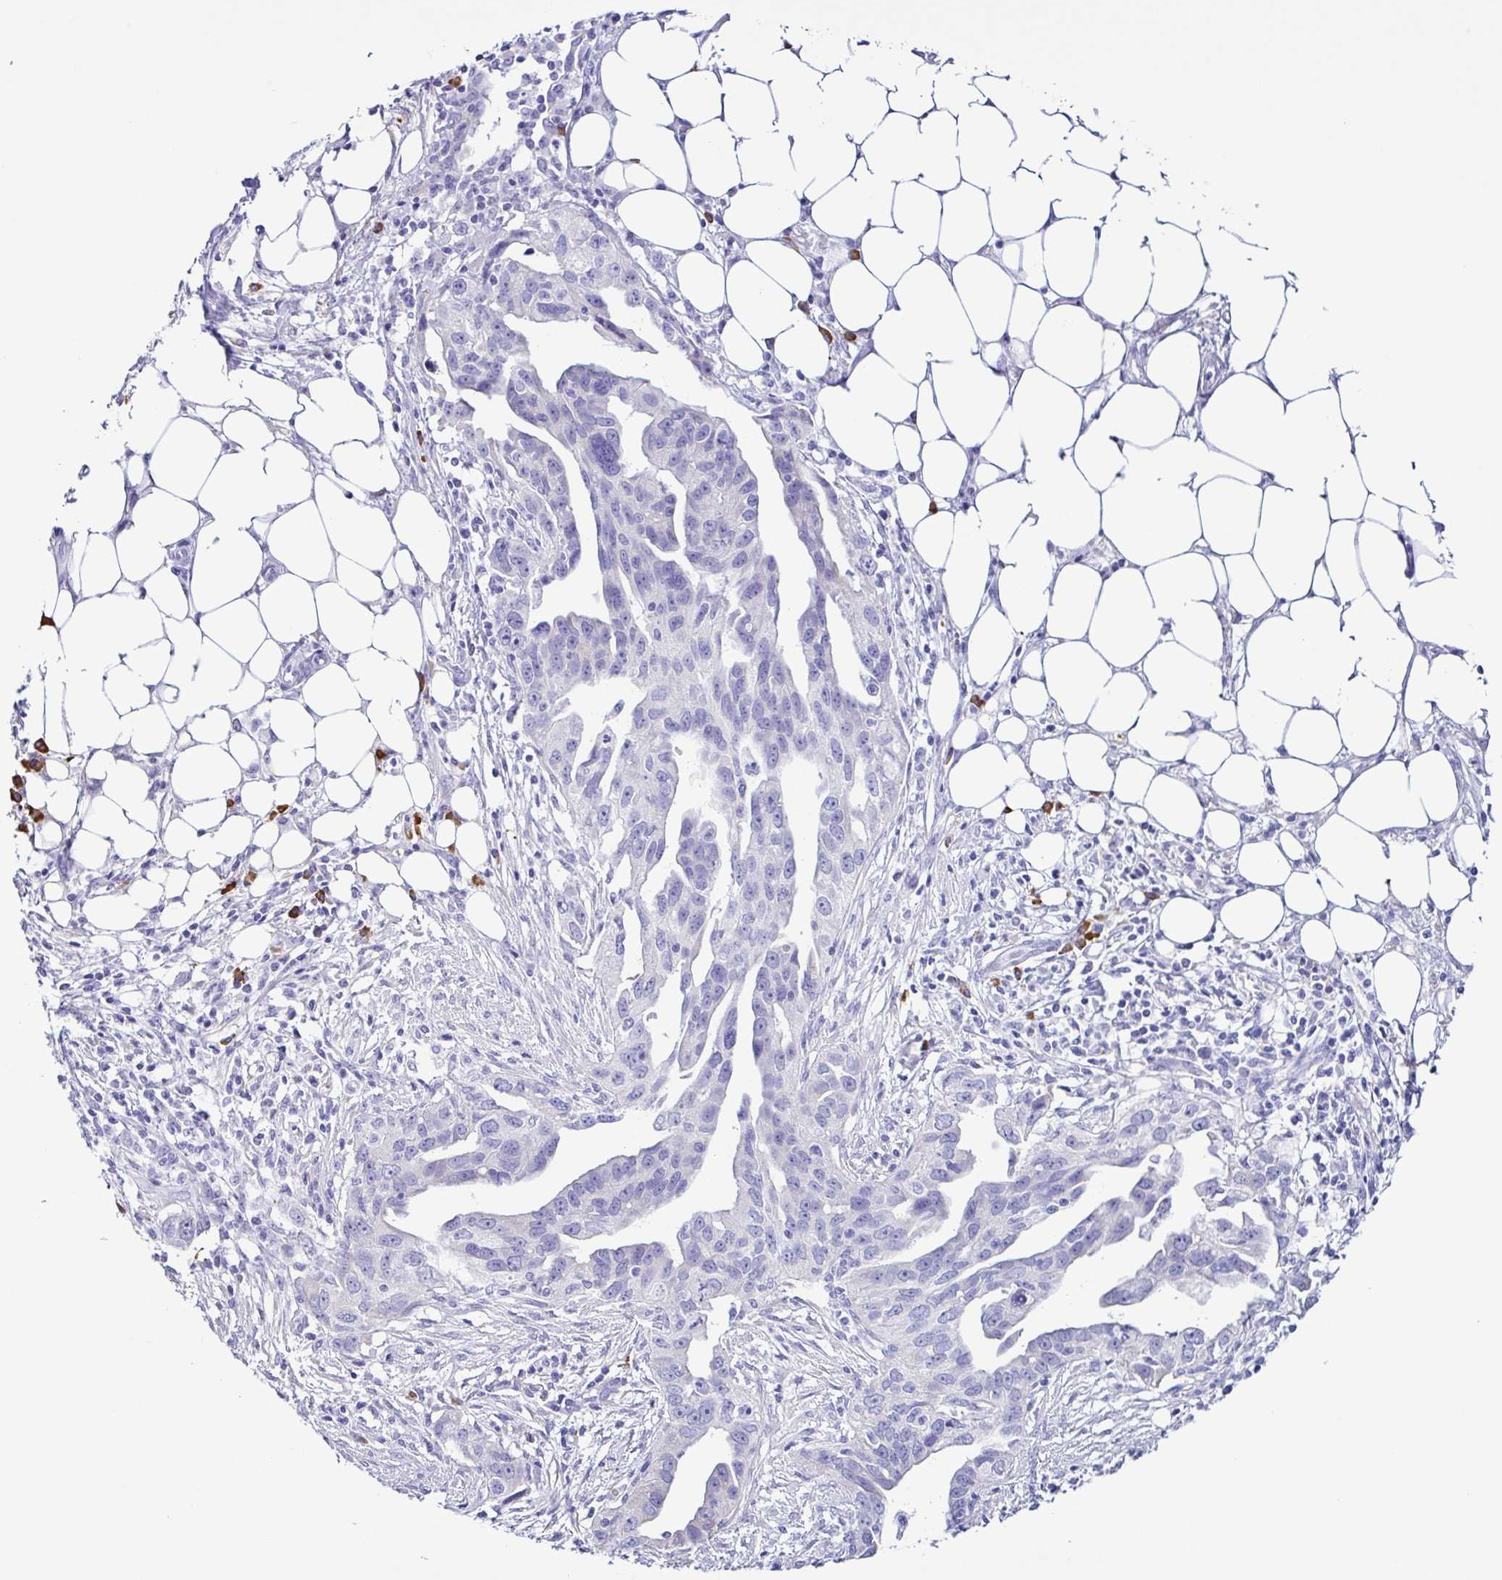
{"staining": {"intensity": "negative", "quantity": "none", "location": "none"}, "tissue": "ovarian cancer", "cell_type": "Tumor cells", "image_type": "cancer", "snomed": [{"axis": "morphology", "description": "Carcinoma, endometroid"}, {"axis": "morphology", "description": "Cystadenocarcinoma, serous, NOS"}, {"axis": "topography", "description": "Ovary"}], "caption": "Immunohistochemistry image of neoplastic tissue: ovarian endometroid carcinoma stained with DAB displays no significant protein staining in tumor cells.", "gene": "PIGF", "patient": {"sex": "female", "age": 45}}